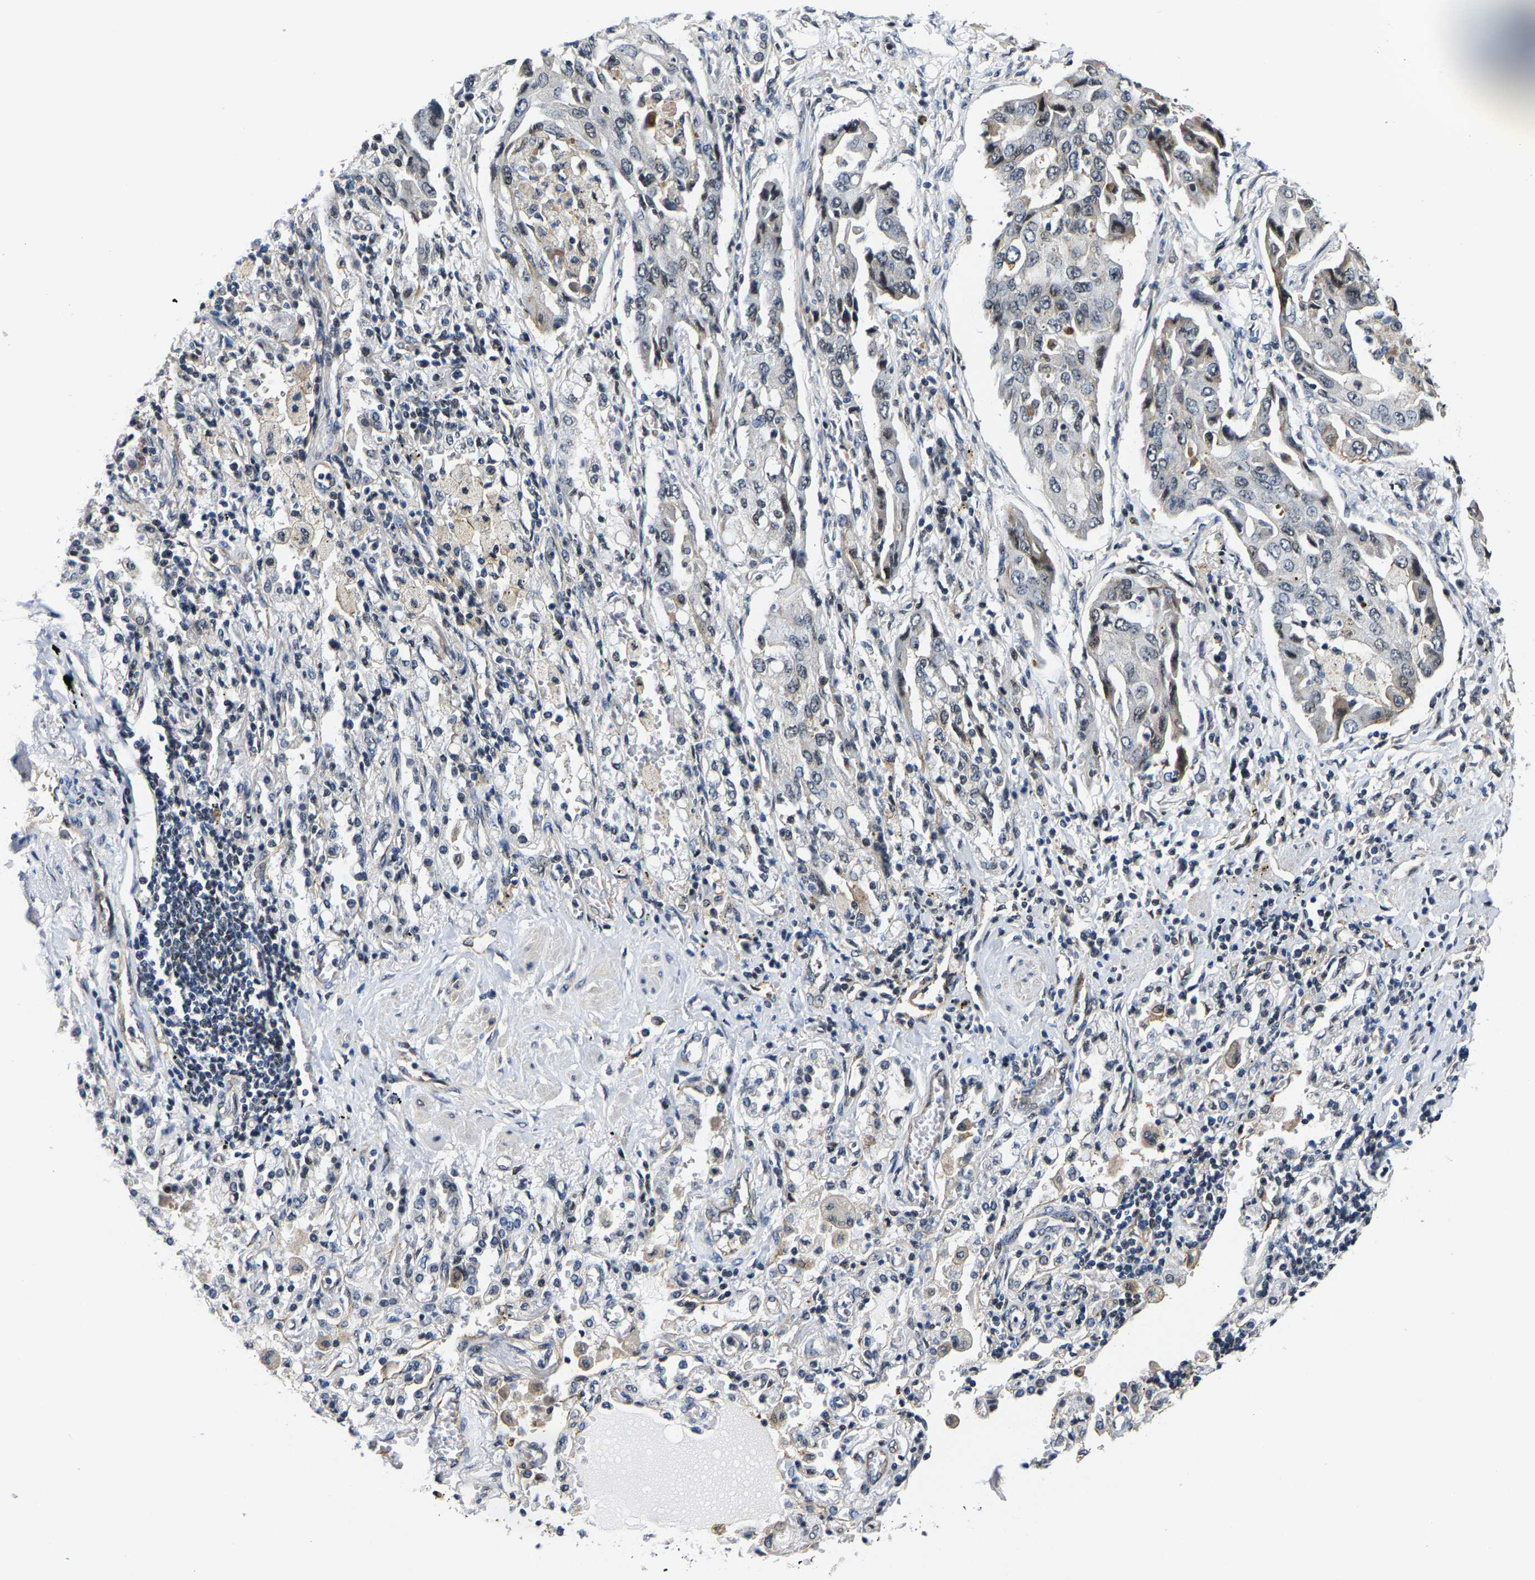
{"staining": {"intensity": "negative", "quantity": "none", "location": "none"}, "tissue": "lung cancer", "cell_type": "Tumor cells", "image_type": "cancer", "snomed": [{"axis": "morphology", "description": "Adenocarcinoma, NOS"}, {"axis": "topography", "description": "Lung"}], "caption": "Immunohistochemistry histopathology image of human lung cancer stained for a protein (brown), which reveals no positivity in tumor cells.", "gene": "GTPBP10", "patient": {"sex": "female", "age": 65}}